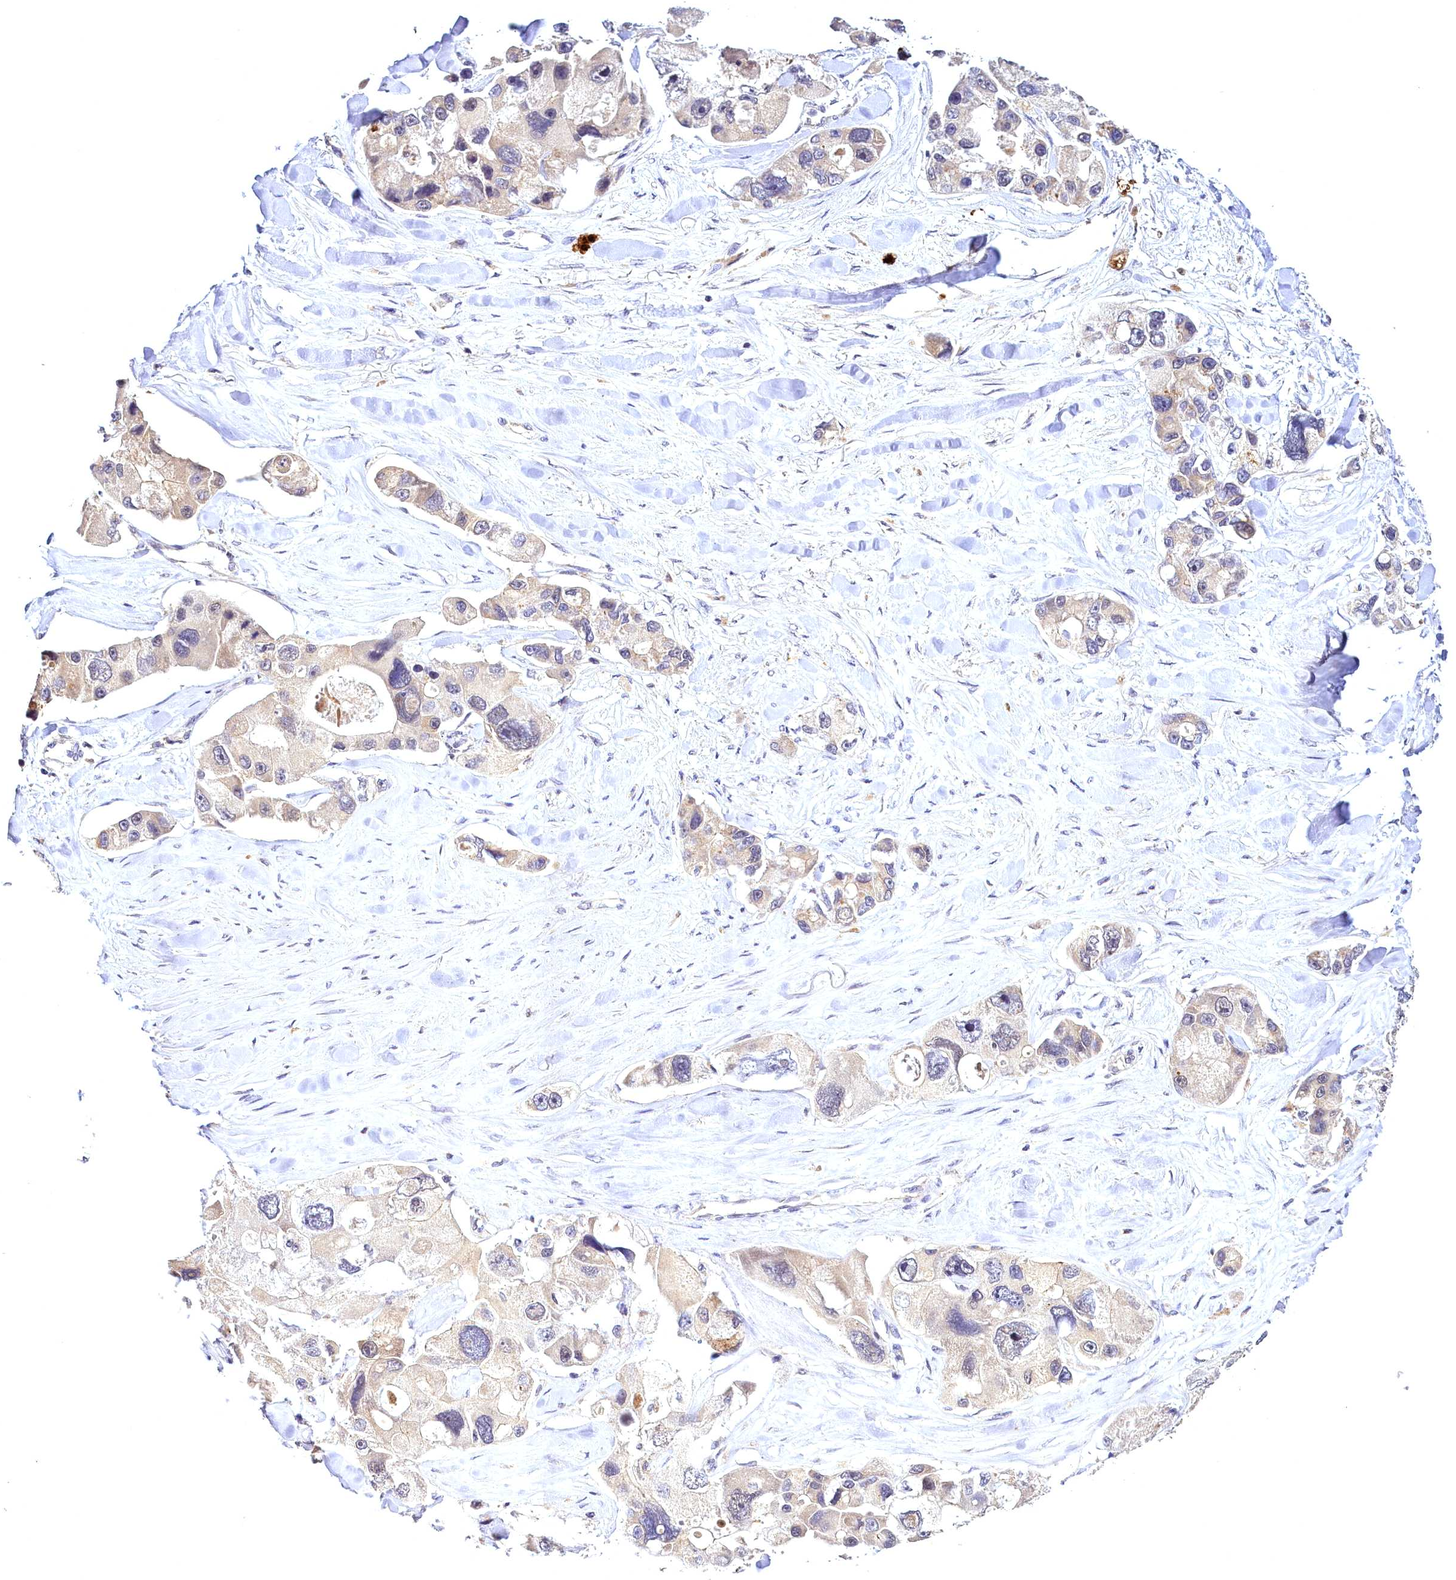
{"staining": {"intensity": "negative", "quantity": "none", "location": "none"}, "tissue": "lung cancer", "cell_type": "Tumor cells", "image_type": "cancer", "snomed": [{"axis": "morphology", "description": "Adenocarcinoma, NOS"}, {"axis": "topography", "description": "Lung"}], "caption": "Immunohistochemical staining of human lung cancer reveals no significant staining in tumor cells.", "gene": "TMEM39A", "patient": {"sex": "female", "age": 54}}